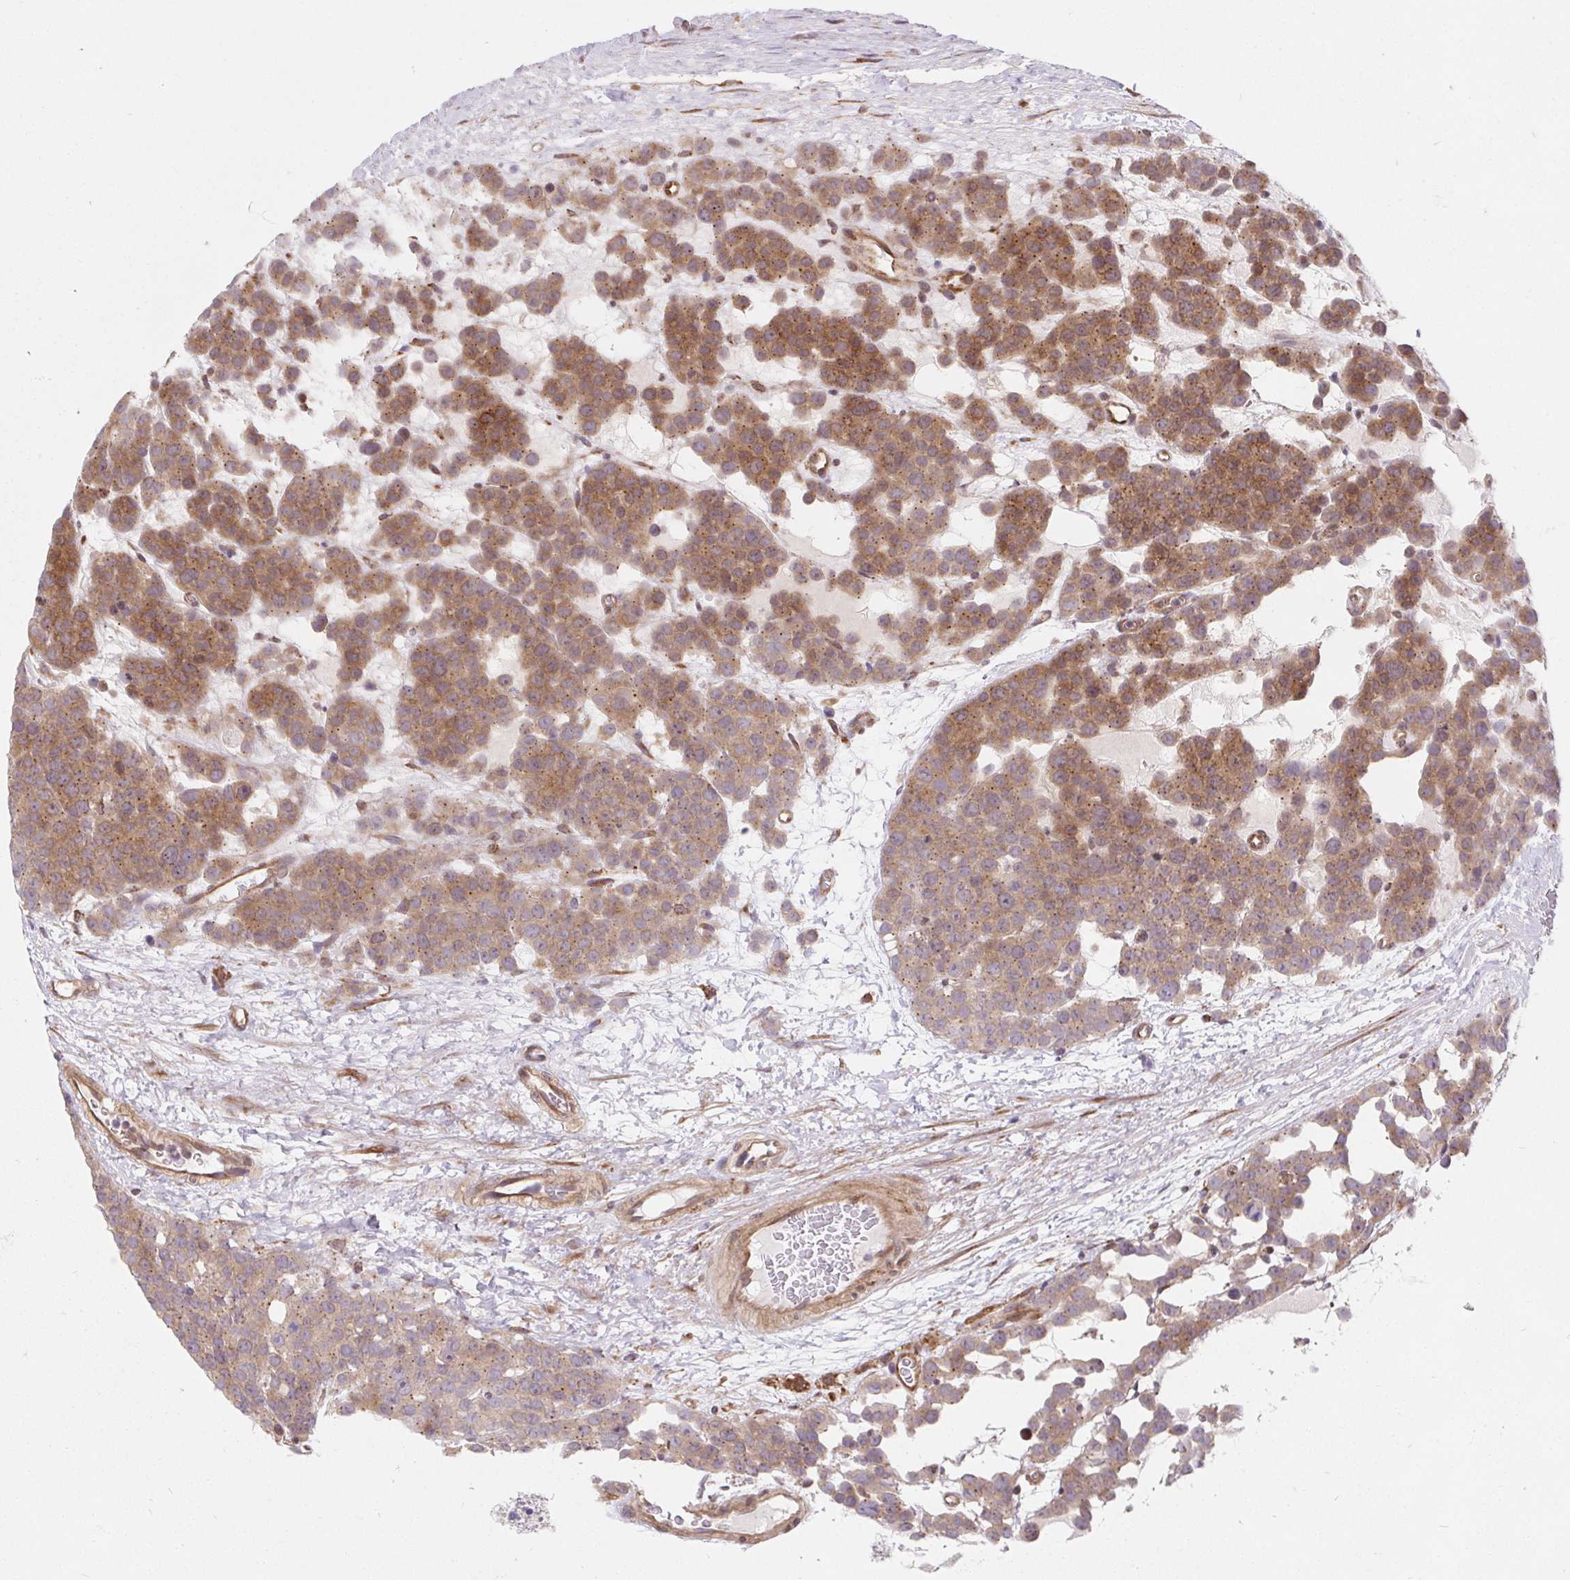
{"staining": {"intensity": "moderate", "quantity": ">75%", "location": "cytoplasmic/membranous"}, "tissue": "testis cancer", "cell_type": "Tumor cells", "image_type": "cancer", "snomed": [{"axis": "morphology", "description": "Seminoma, NOS"}, {"axis": "topography", "description": "Testis"}], "caption": "Moderate cytoplasmic/membranous positivity for a protein is present in about >75% of tumor cells of testis cancer (seminoma) using IHC.", "gene": "LYPD5", "patient": {"sex": "male", "age": 71}}